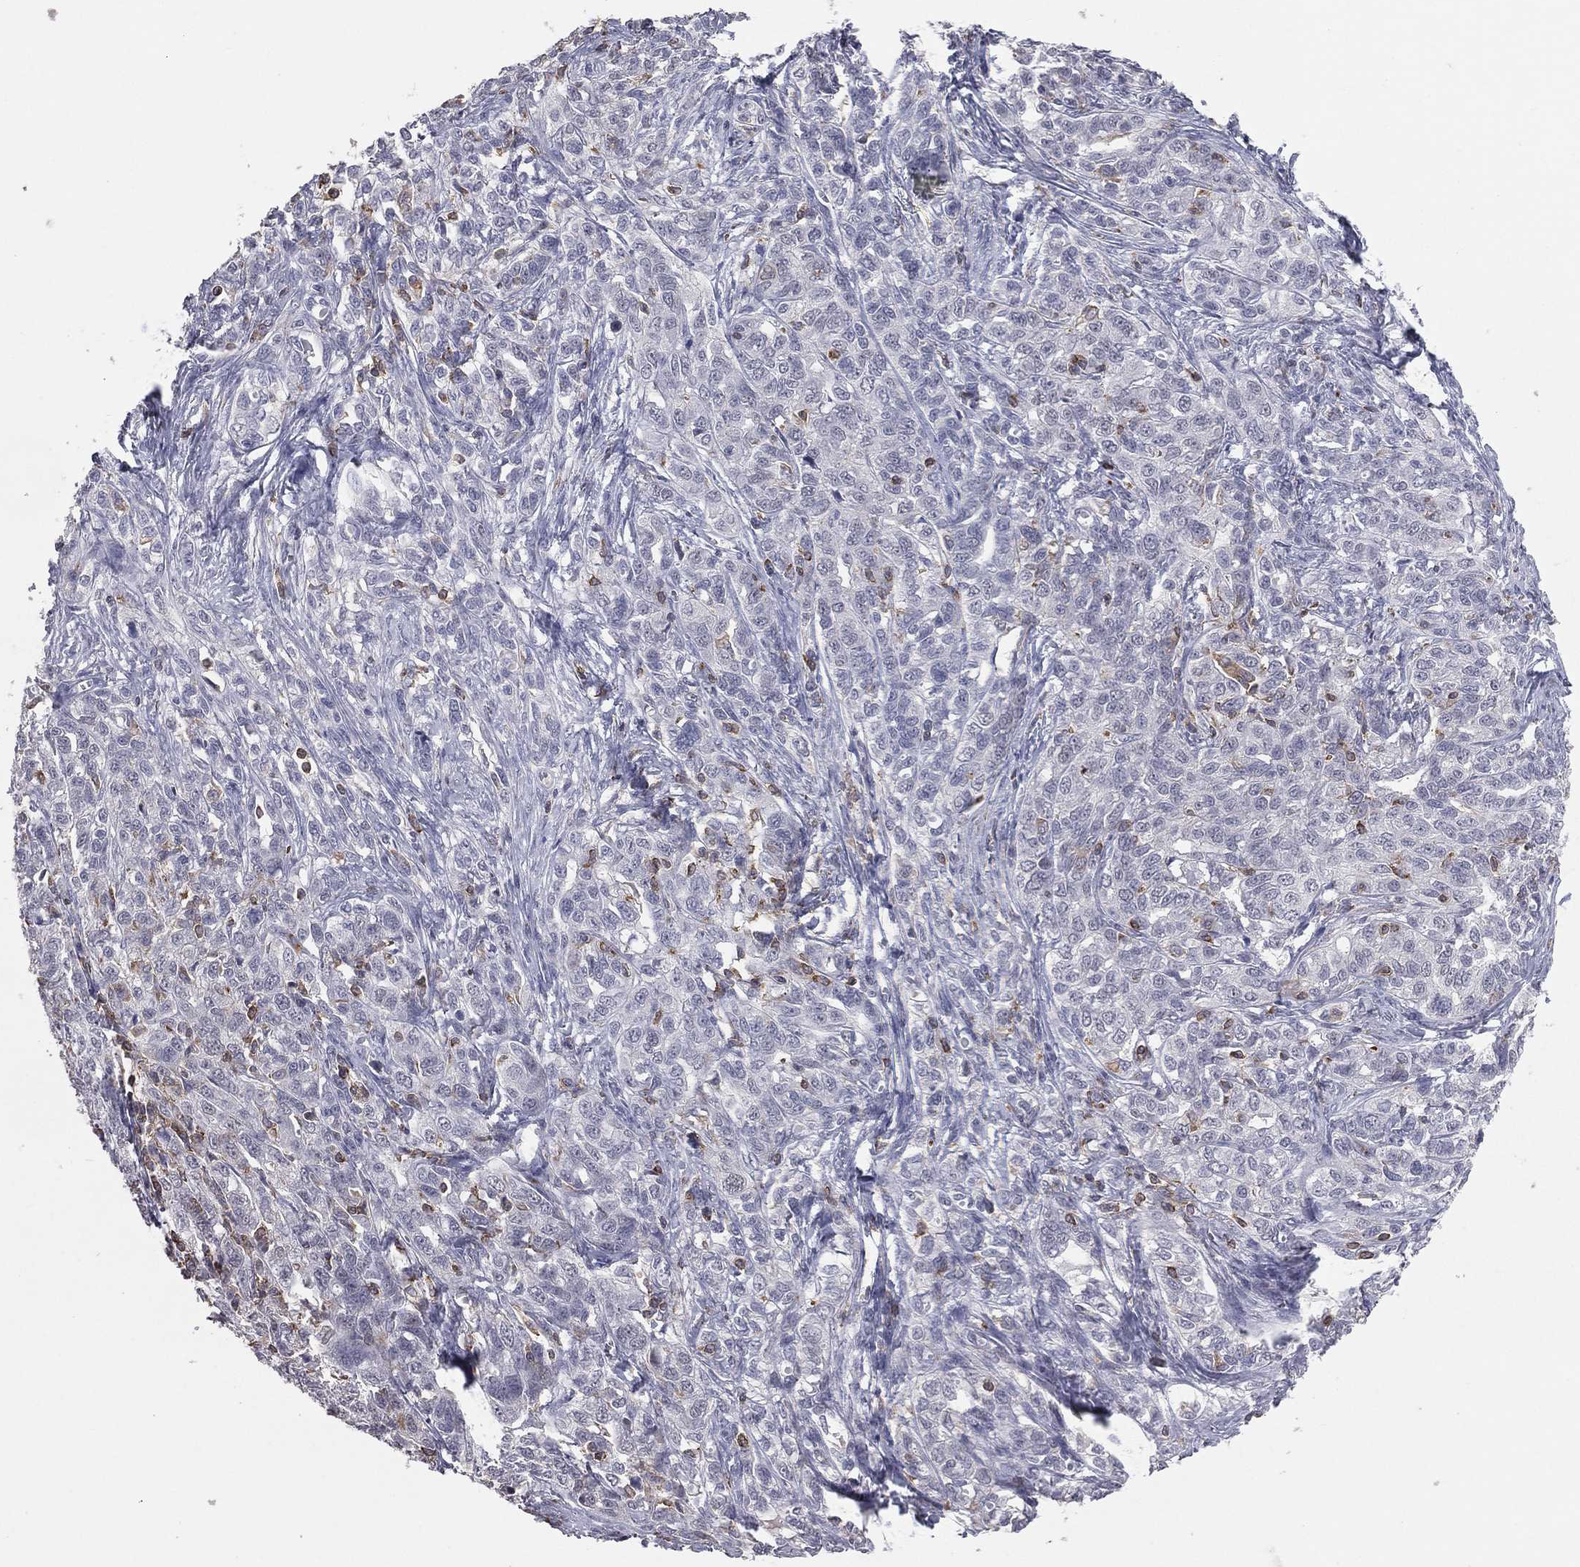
{"staining": {"intensity": "negative", "quantity": "none", "location": "none"}, "tissue": "ovarian cancer", "cell_type": "Tumor cells", "image_type": "cancer", "snomed": [{"axis": "morphology", "description": "Cystadenocarcinoma, serous, NOS"}, {"axis": "topography", "description": "Ovary"}], "caption": "Tumor cells are negative for protein expression in human serous cystadenocarcinoma (ovarian). Brightfield microscopy of IHC stained with DAB (brown) and hematoxylin (blue), captured at high magnification.", "gene": "PSTPIP1", "patient": {"sex": "female", "age": 71}}